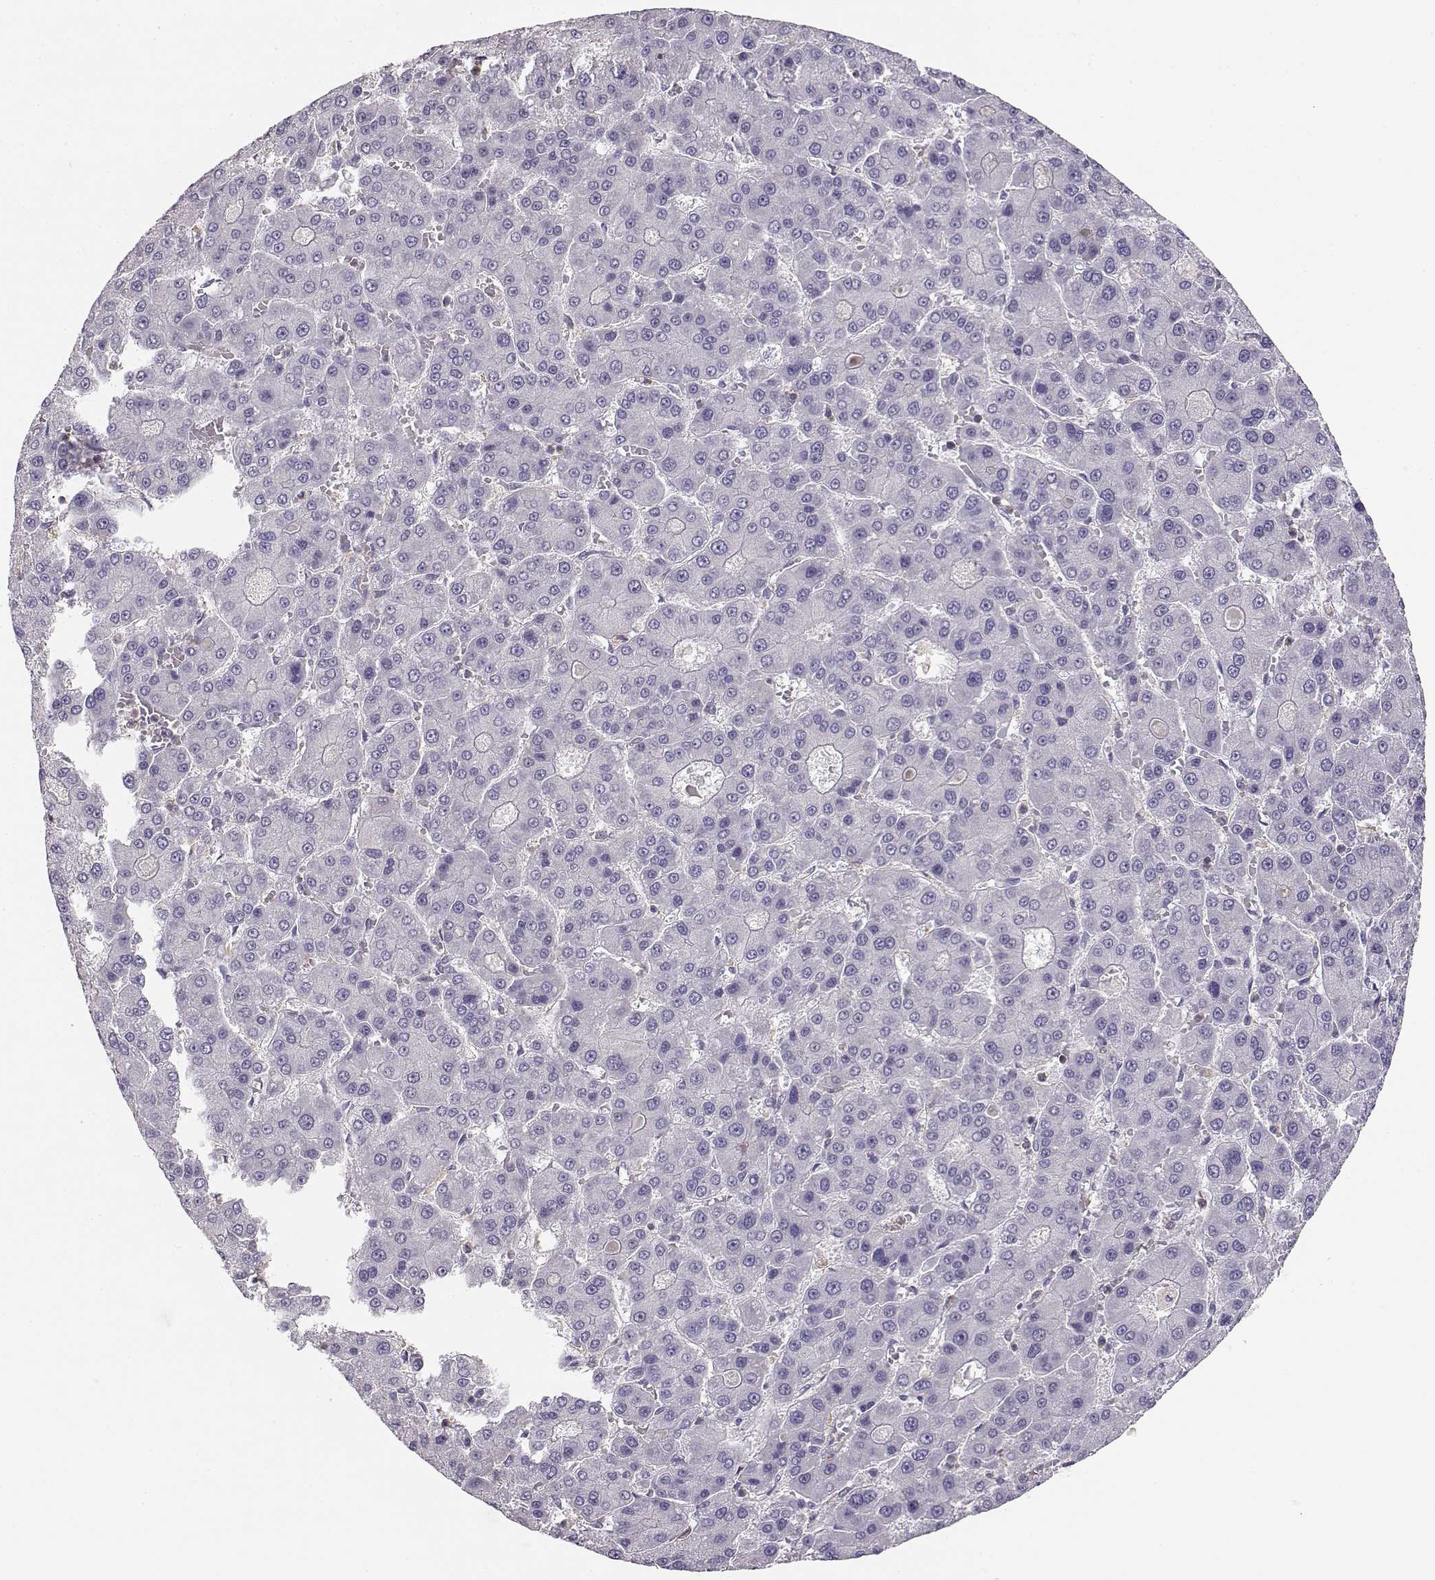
{"staining": {"intensity": "negative", "quantity": "none", "location": "none"}, "tissue": "liver cancer", "cell_type": "Tumor cells", "image_type": "cancer", "snomed": [{"axis": "morphology", "description": "Carcinoma, Hepatocellular, NOS"}, {"axis": "topography", "description": "Liver"}], "caption": "A high-resolution micrograph shows immunohistochemistry (IHC) staining of liver hepatocellular carcinoma, which shows no significant expression in tumor cells.", "gene": "DAPL1", "patient": {"sex": "male", "age": 70}}